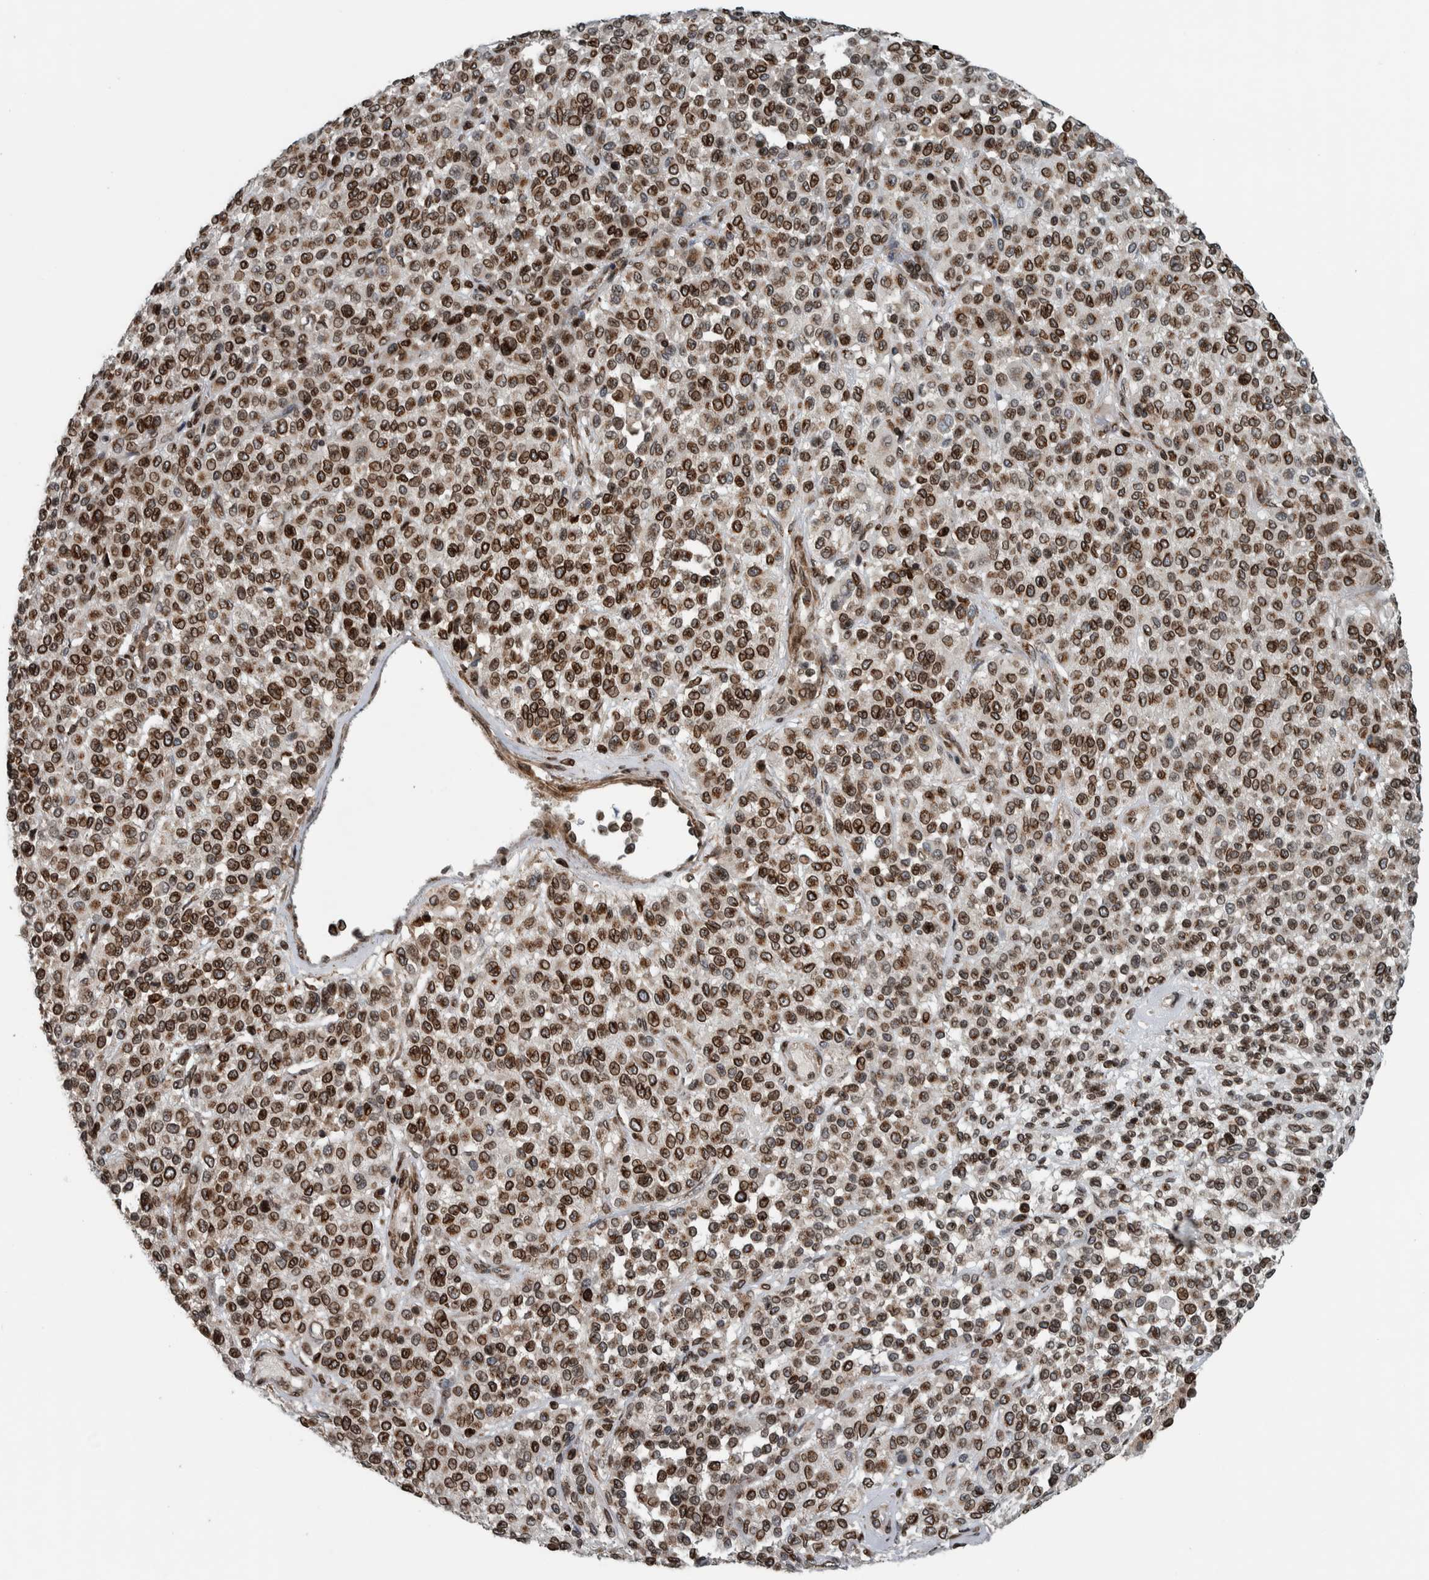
{"staining": {"intensity": "moderate", "quantity": ">75%", "location": "cytoplasmic/membranous,nuclear"}, "tissue": "melanoma", "cell_type": "Tumor cells", "image_type": "cancer", "snomed": [{"axis": "morphology", "description": "Malignant melanoma, Metastatic site"}, {"axis": "topography", "description": "Pancreas"}], "caption": "Immunohistochemistry (IHC) (DAB (3,3'-diaminobenzidine)) staining of melanoma shows moderate cytoplasmic/membranous and nuclear protein expression in approximately >75% of tumor cells.", "gene": "FAM135B", "patient": {"sex": "female", "age": 30}}